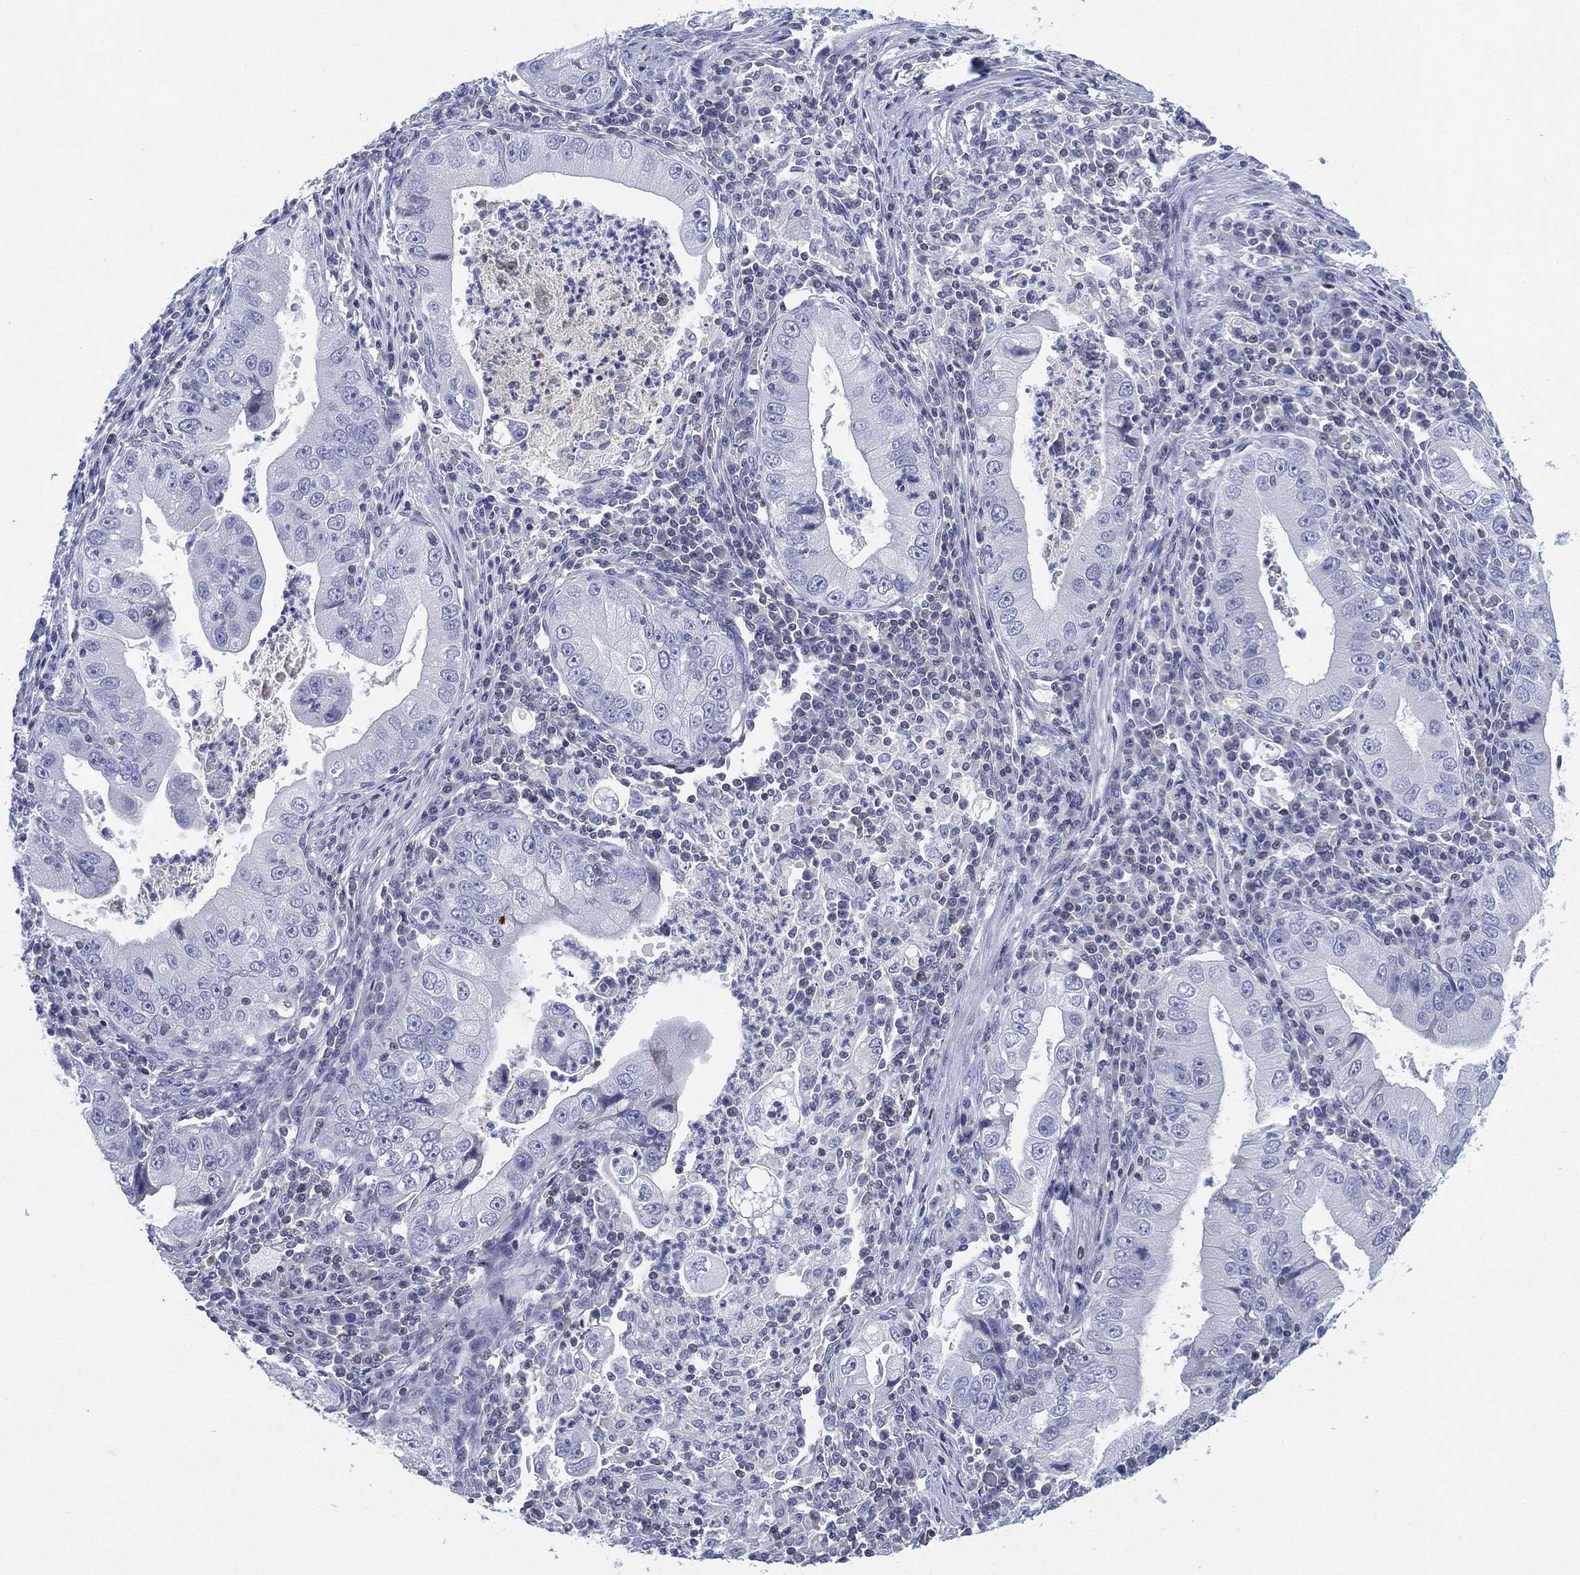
{"staining": {"intensity": "negative", "quantity": "none", "location": "none"}, "tissue": "stomach cancer", "cell_type": "Tumor cells", "image_type": "cancer", "snomed": [{"axis": "morphology", "description": "Adenocarcinoma, NOS"}, {"axis": "topography", "description": "Stomach"}], "caption": "Stomach adenocarcinoma stained for a protein using immunohistochemistry (IHC) displays no expression tumor cells.", "gene": "SEPTIN1", "patient": {"sex": "male", "age": 76}}